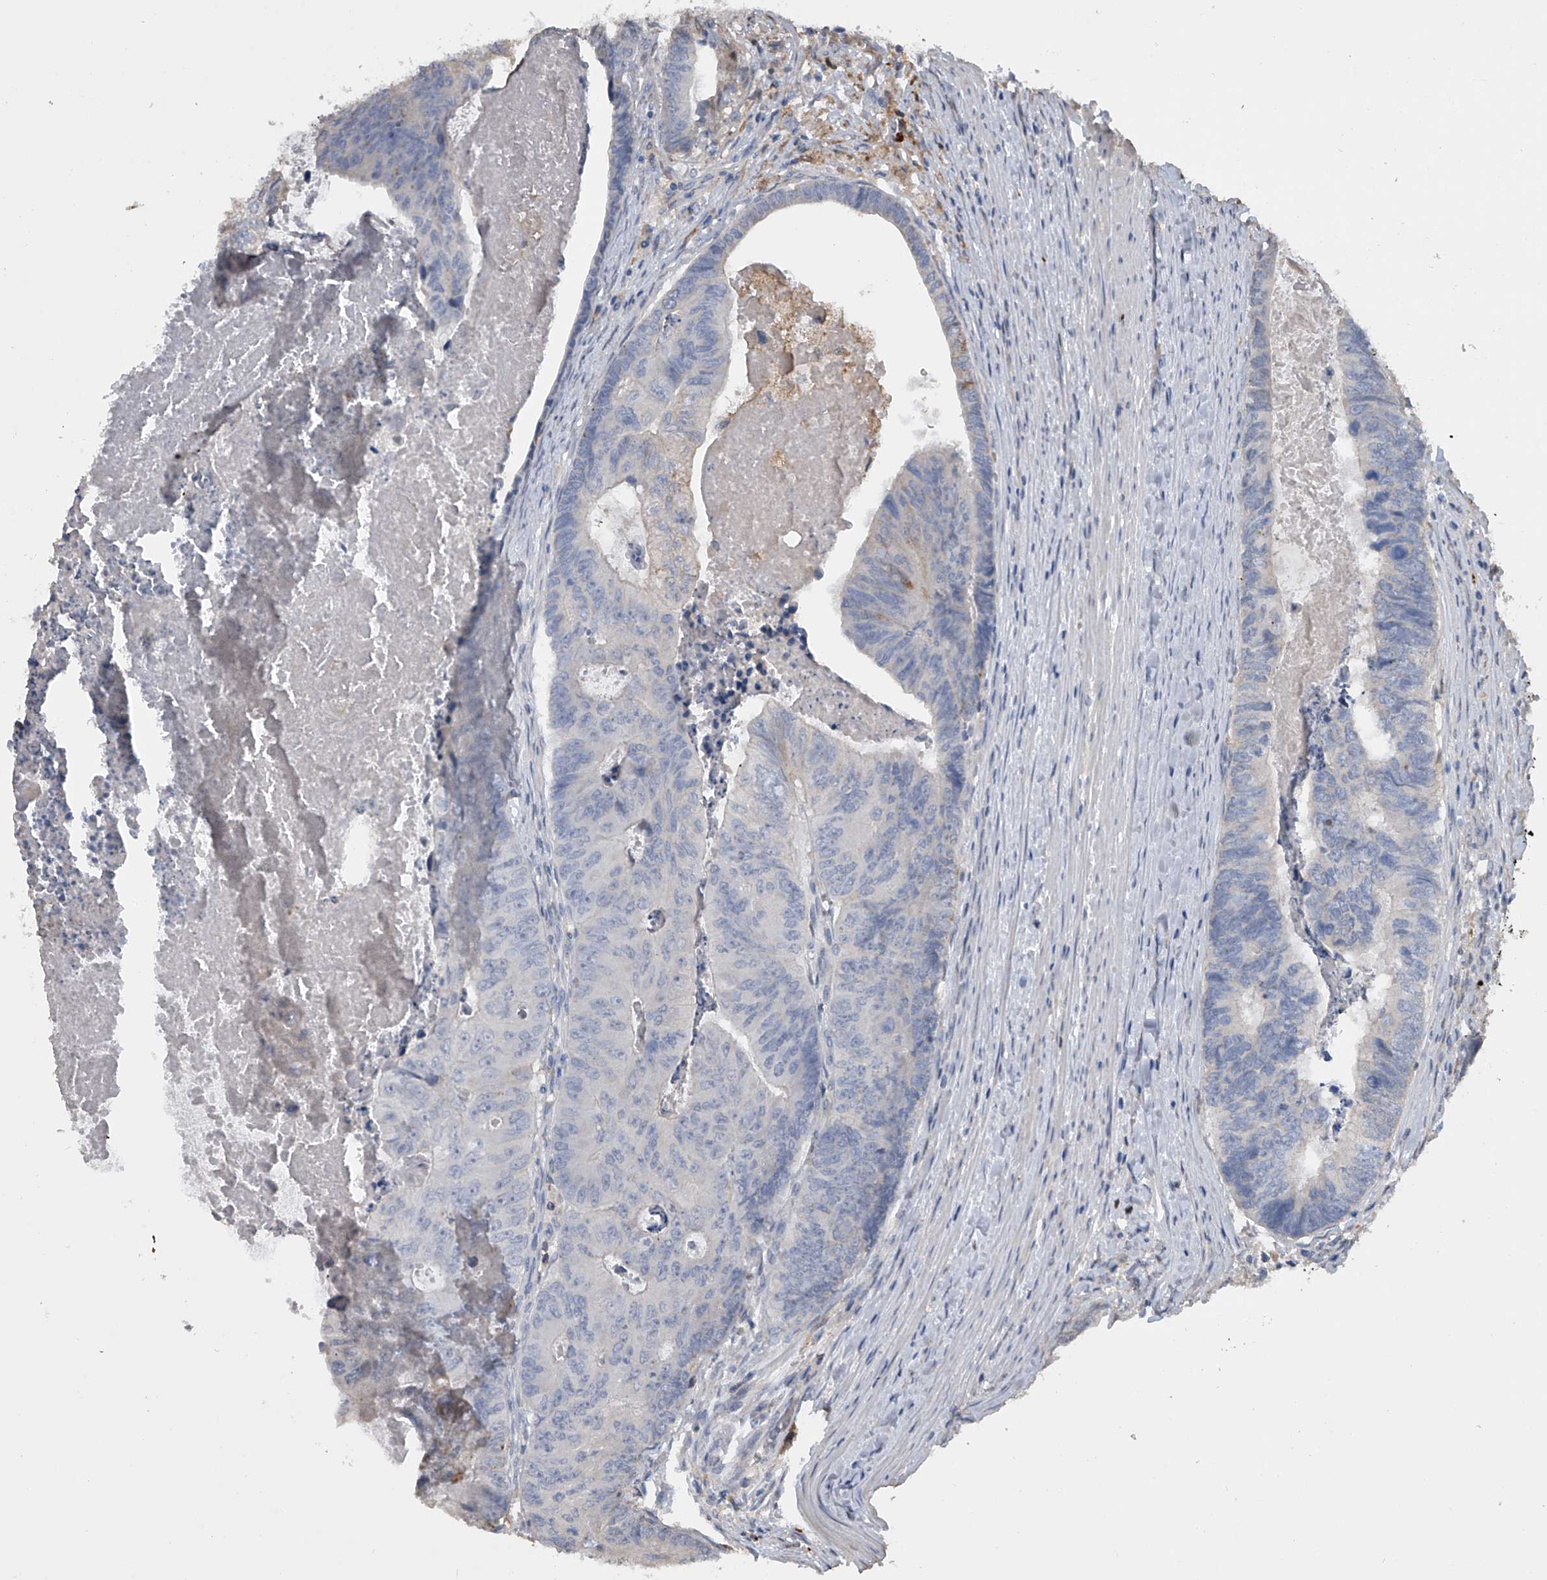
{"staining": {"intensity": "negative", "quantity": "none", "location": "none"}, "tissue": "colorectal cancer", "cell_type": "Tumor cells", "image_type": "cancer", "snomed": [{"axis": "morphology", "description": "Adenocarcinoma, NOS"}, {"axis": "topography", "description": "Colon"}], "caption": "Immunohistochemistry (IHC) of human colorectal cancer (adenocarcinoma) shows no expression in tumor cells. Brightfield microscopy of immunohistochemistry stained with DAB (brown) and hematoxylin (blue), captured at high magnification.", "gene": "DOCK9", "patient": {"sex": "female", "age": 67}}